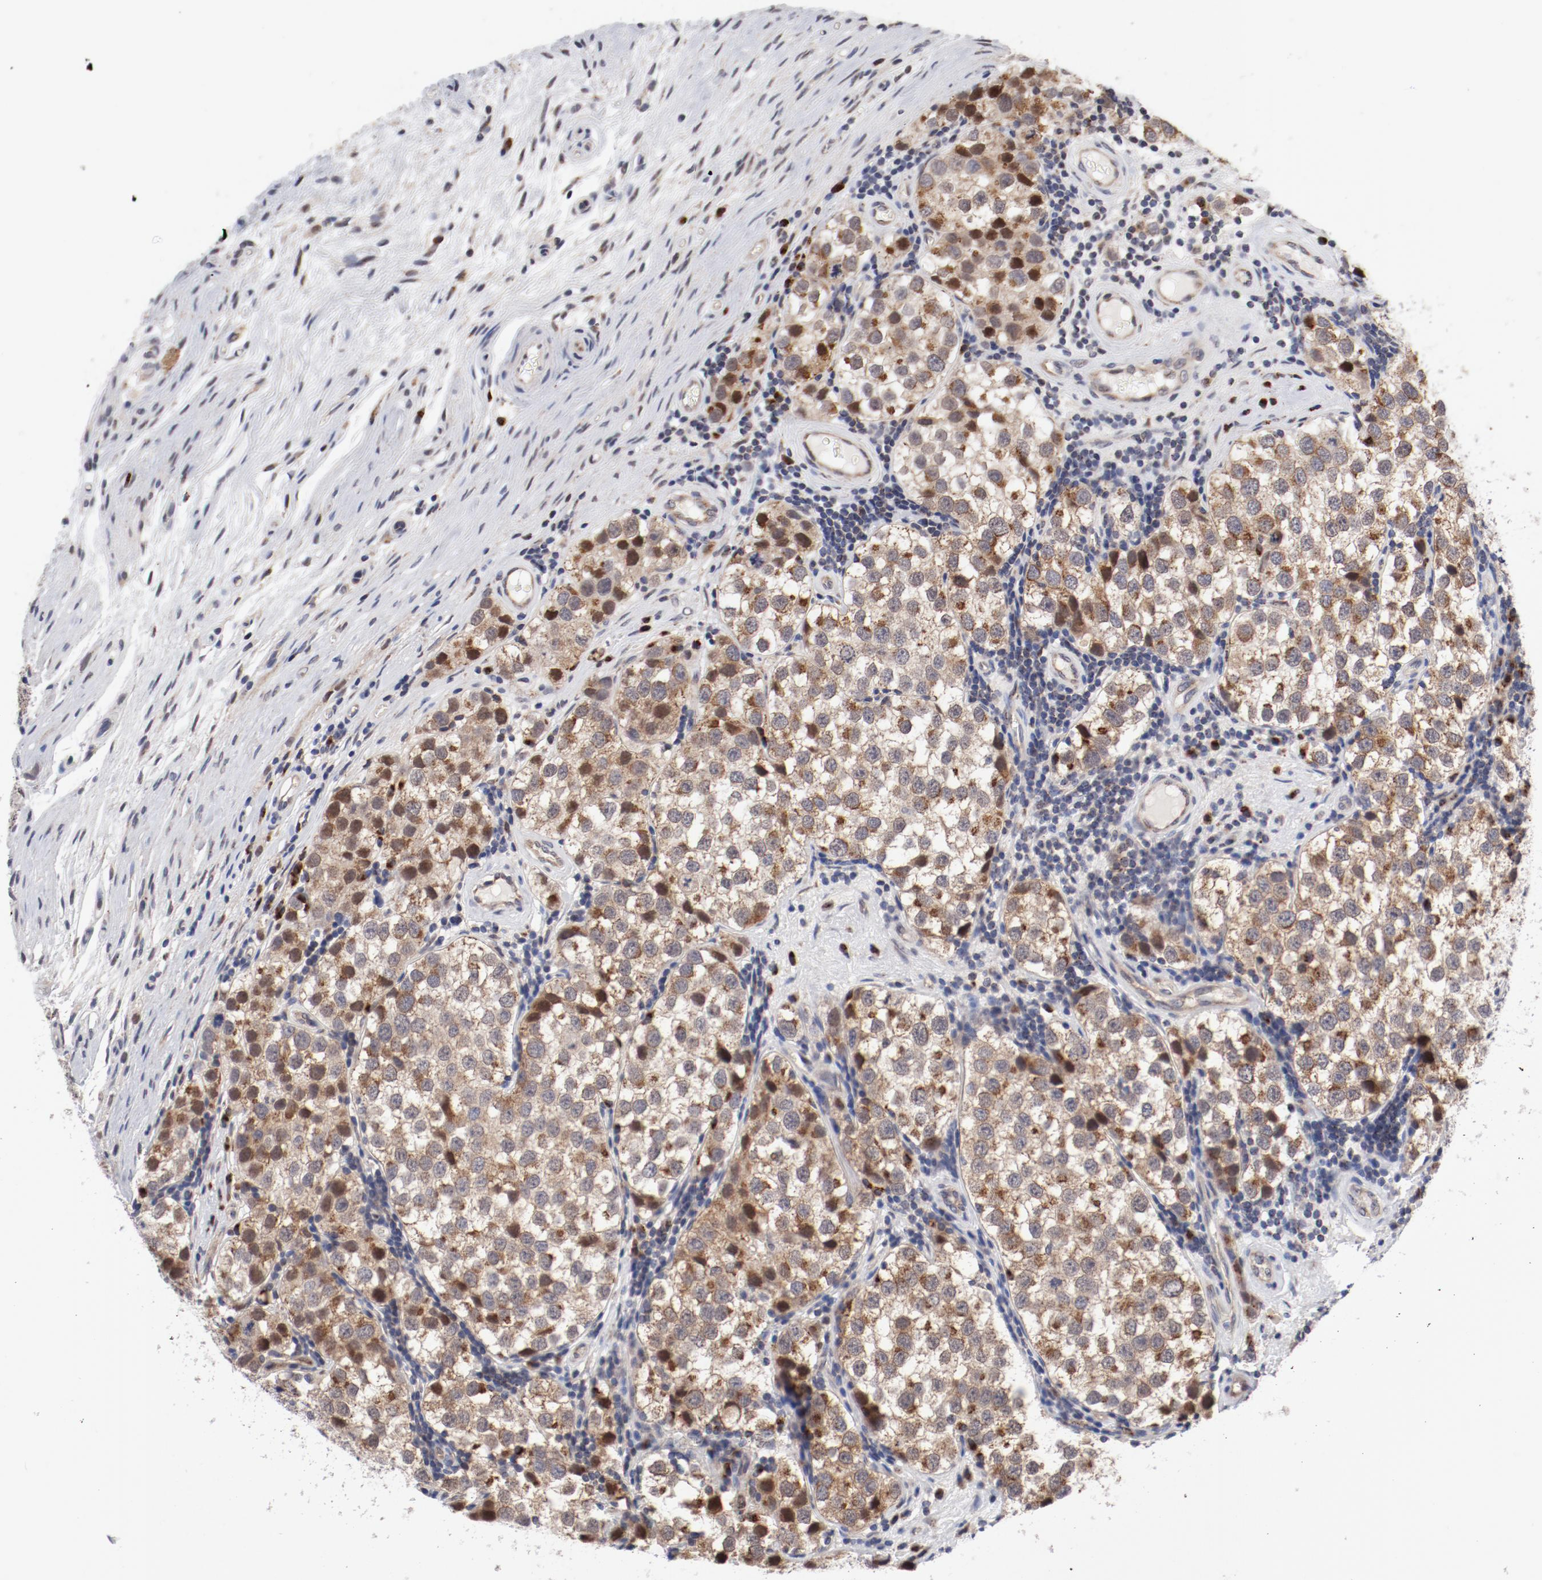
{"staining": {"intensity": "weak", "quantity": "<25%", "location": "cytoplasmic/membranous,nuclear"}, "tissue": "testis cancer", "cell_type": "Tumor cells", "image_type": "cancer", "snomed": [{"axis": "morphology", "description": "Seminoma, NOS"}, {"axis": "topography", "description": "Testis"}], "caption": "This photomicrograph is of seminoma (testis) stained with immunohistochemistry to label a protein in brown with the nuclei are counter-stained blue. There is no staining in tumor cells.", "gene": "RPL12", "patient": {"sex": "male", "age": 39}}